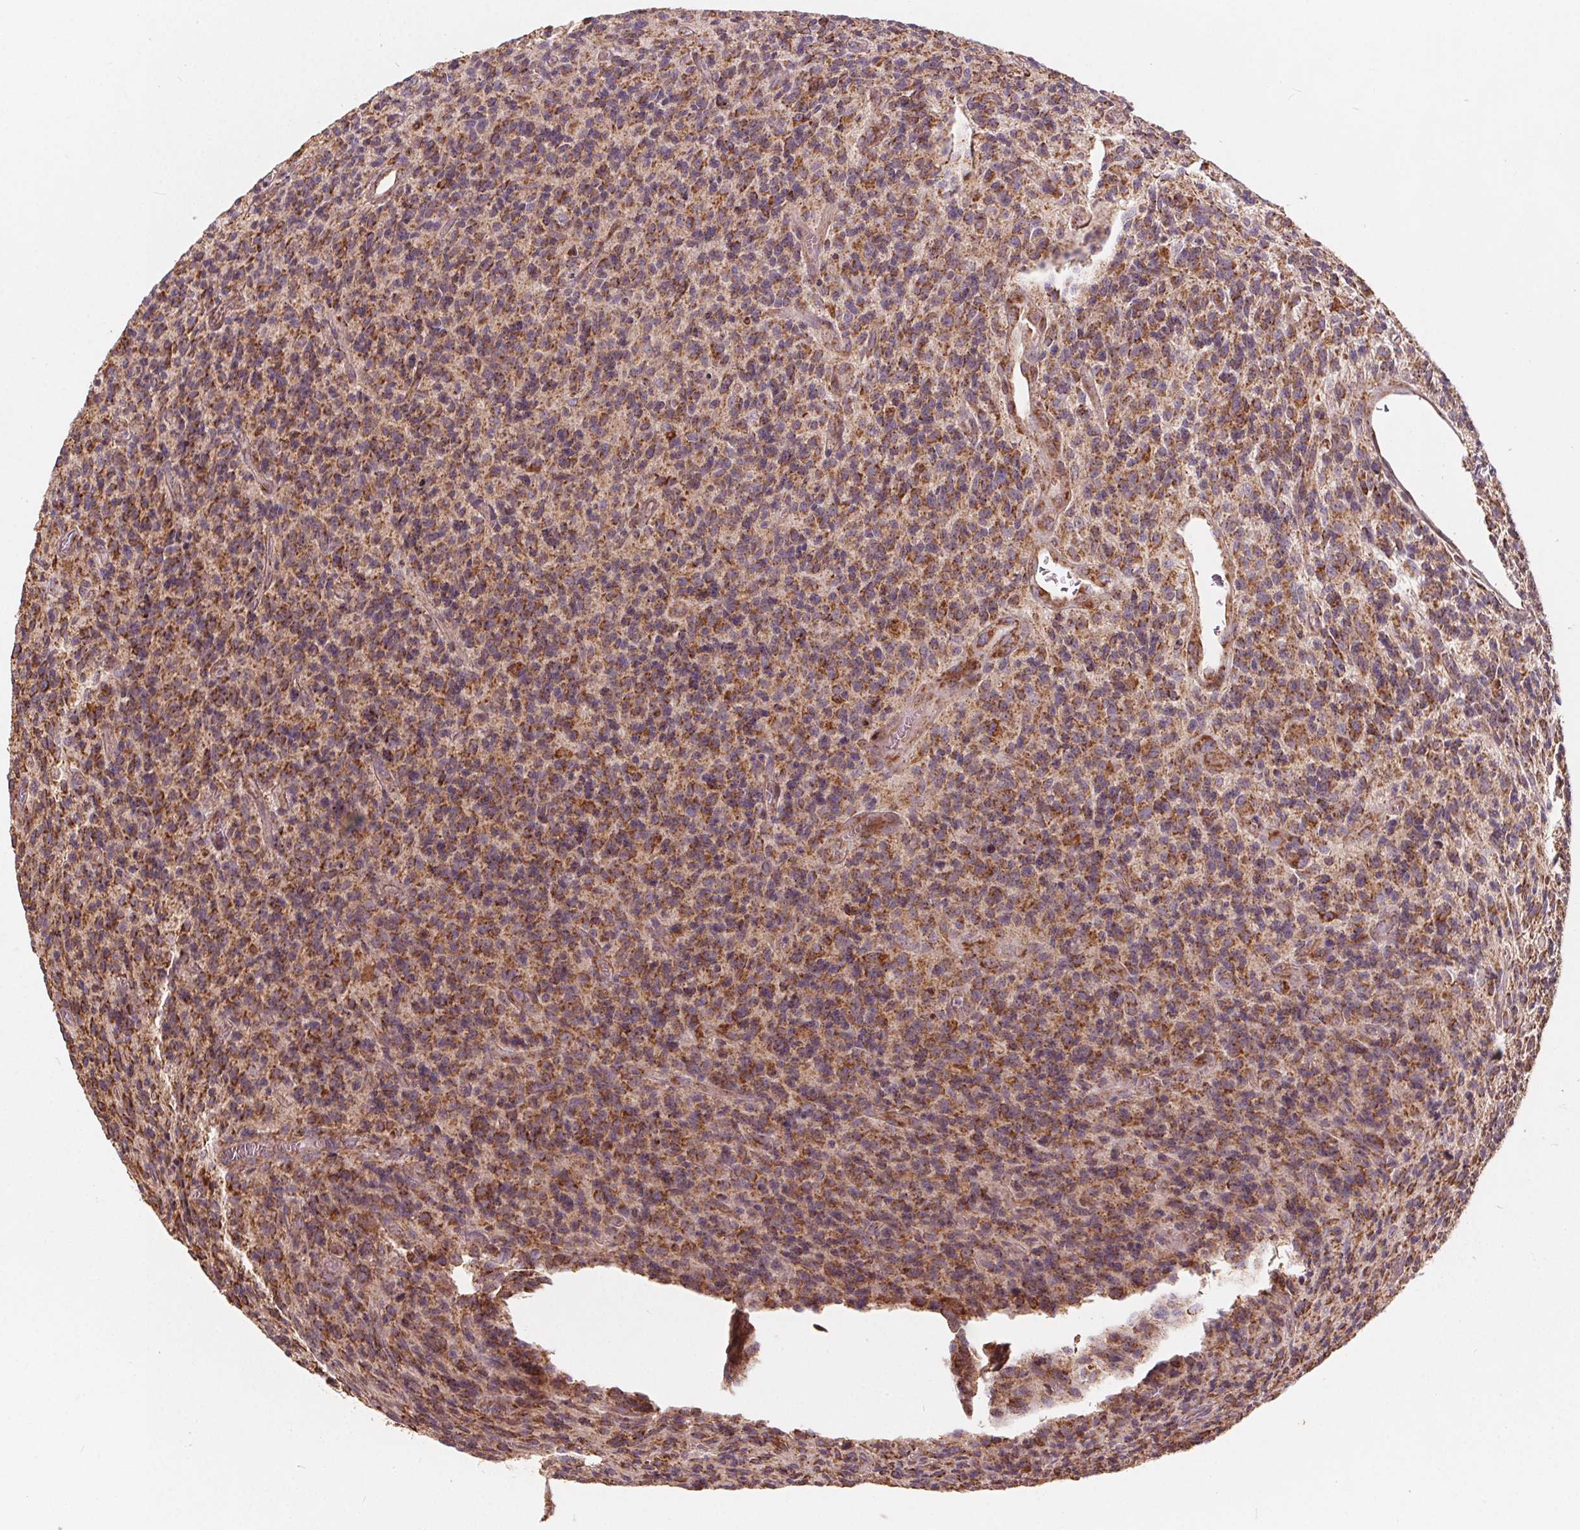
{"staining": {"intensity": "moderate", "quantity": ">75%", "location": "cytoplasmic/membranous"}, "tissue": "glioma", "cell_type": "Tumor cells", "image_type": "cancer", "snomed": [{"axis": "morphology", "description": "Glioma, malignant, High grade"}, {"axis": "topography", "description": "Brain"}], "caption": "Immunohistochemical staining of human malignant glioma (high-grade) reveals moderate cytoplasmic/membranous protein staining in about >75% of tumor cells. The staining is performed using DAB brown chromogen to label protein expression. The nuclei are counter-stained blue using hematoxylin.", "gene": "PLSCR3", "patient": {"sex": "male", "age": 76}}